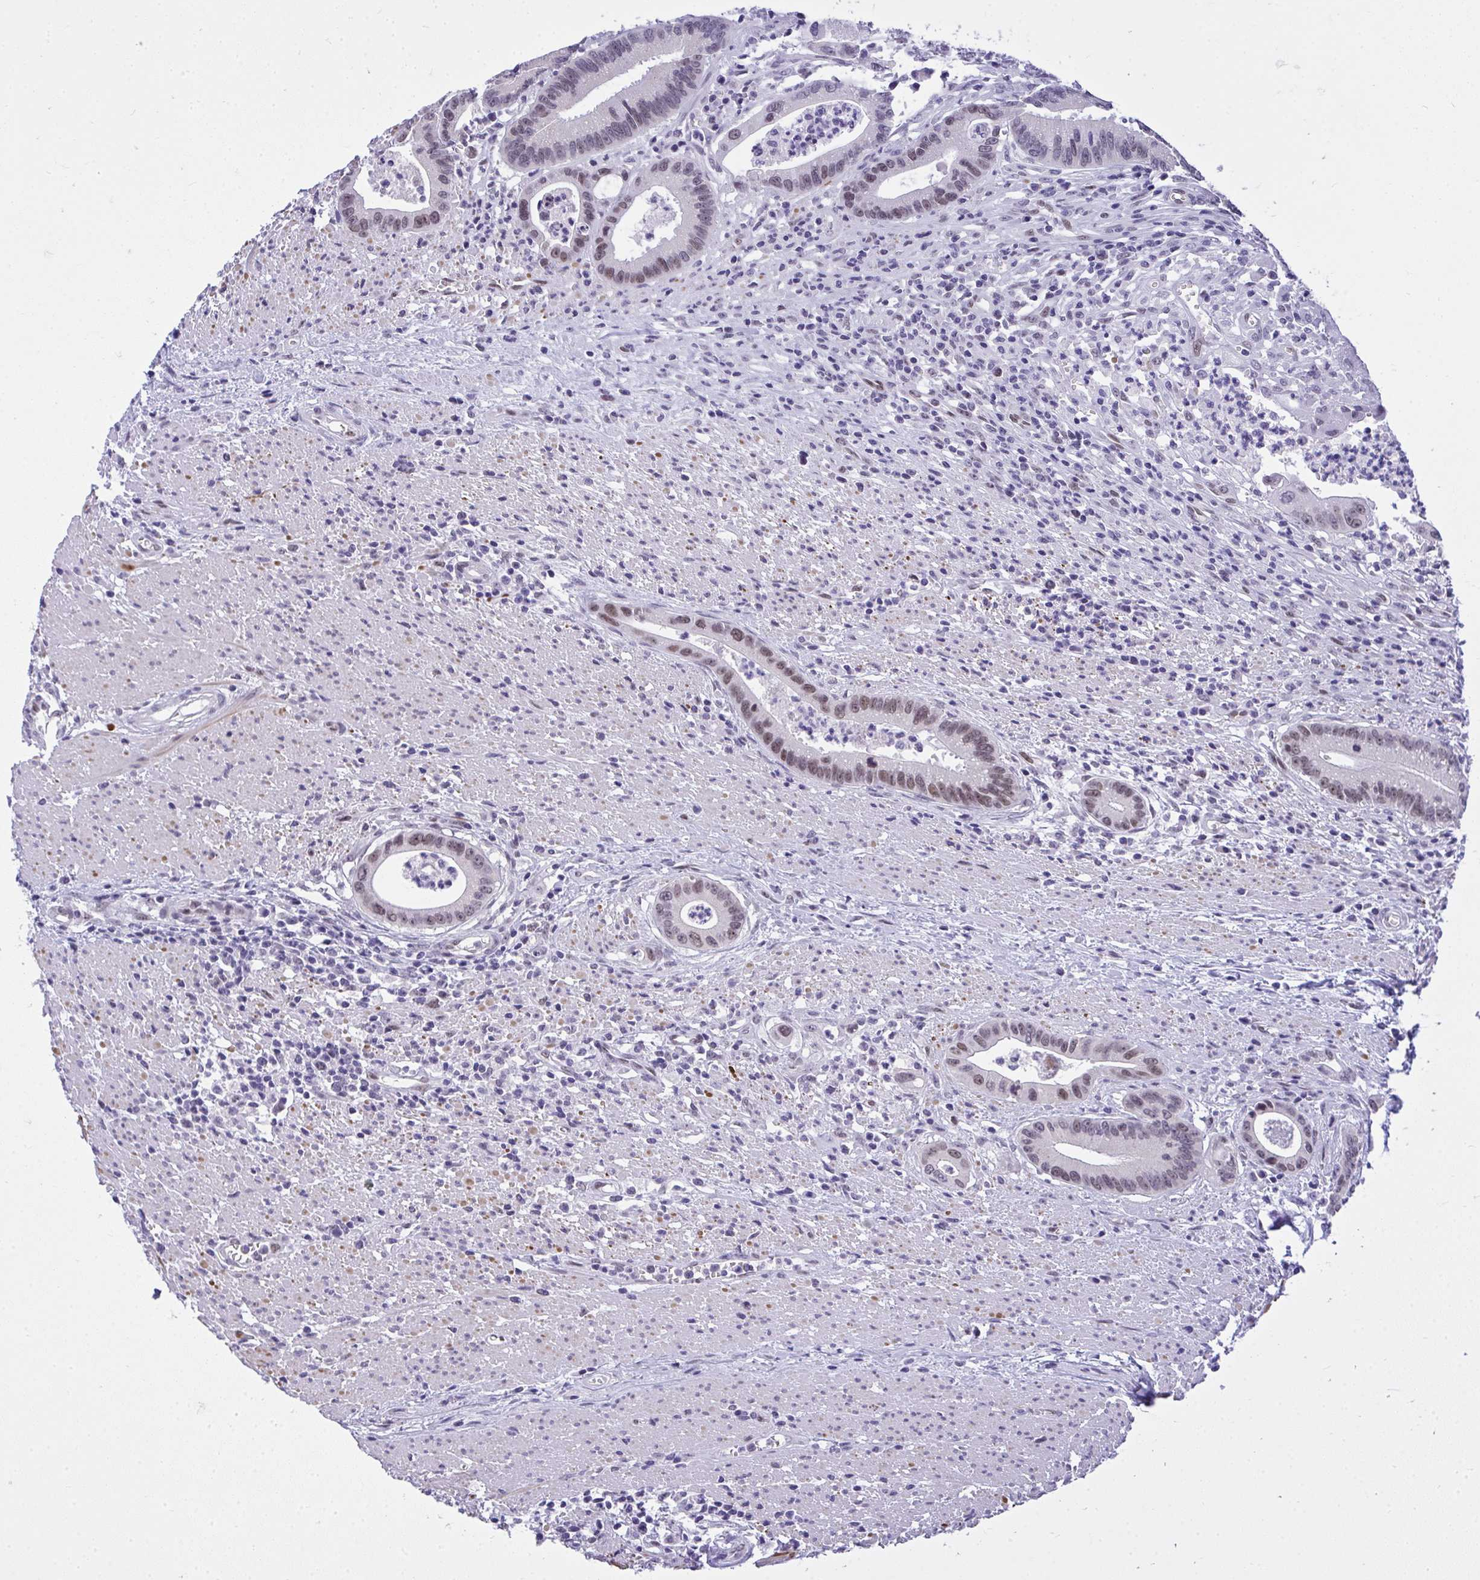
{"staining": {"intensity": "weak", "quantity": "25%-75%", "location": "nuclear"}, "tissue": "colorectal cancer", "cell_type": "Tumor cells", "image_type": "cancer", "snomed": [{"axis": "morphology", "description": "Adenocarcinoma, NOS"}, {"axis": "topography", "description": "Rectum"}], "caption": "This photomicrograph demonstrates immunohistochemistry (IHC) staining of adenocarcinoma (colorectal), with low weak nuclear positivity in about 25%-75% of tumor cells.", "gene": "TEAD4", "patient": {"sex": "female", "age": 81}}